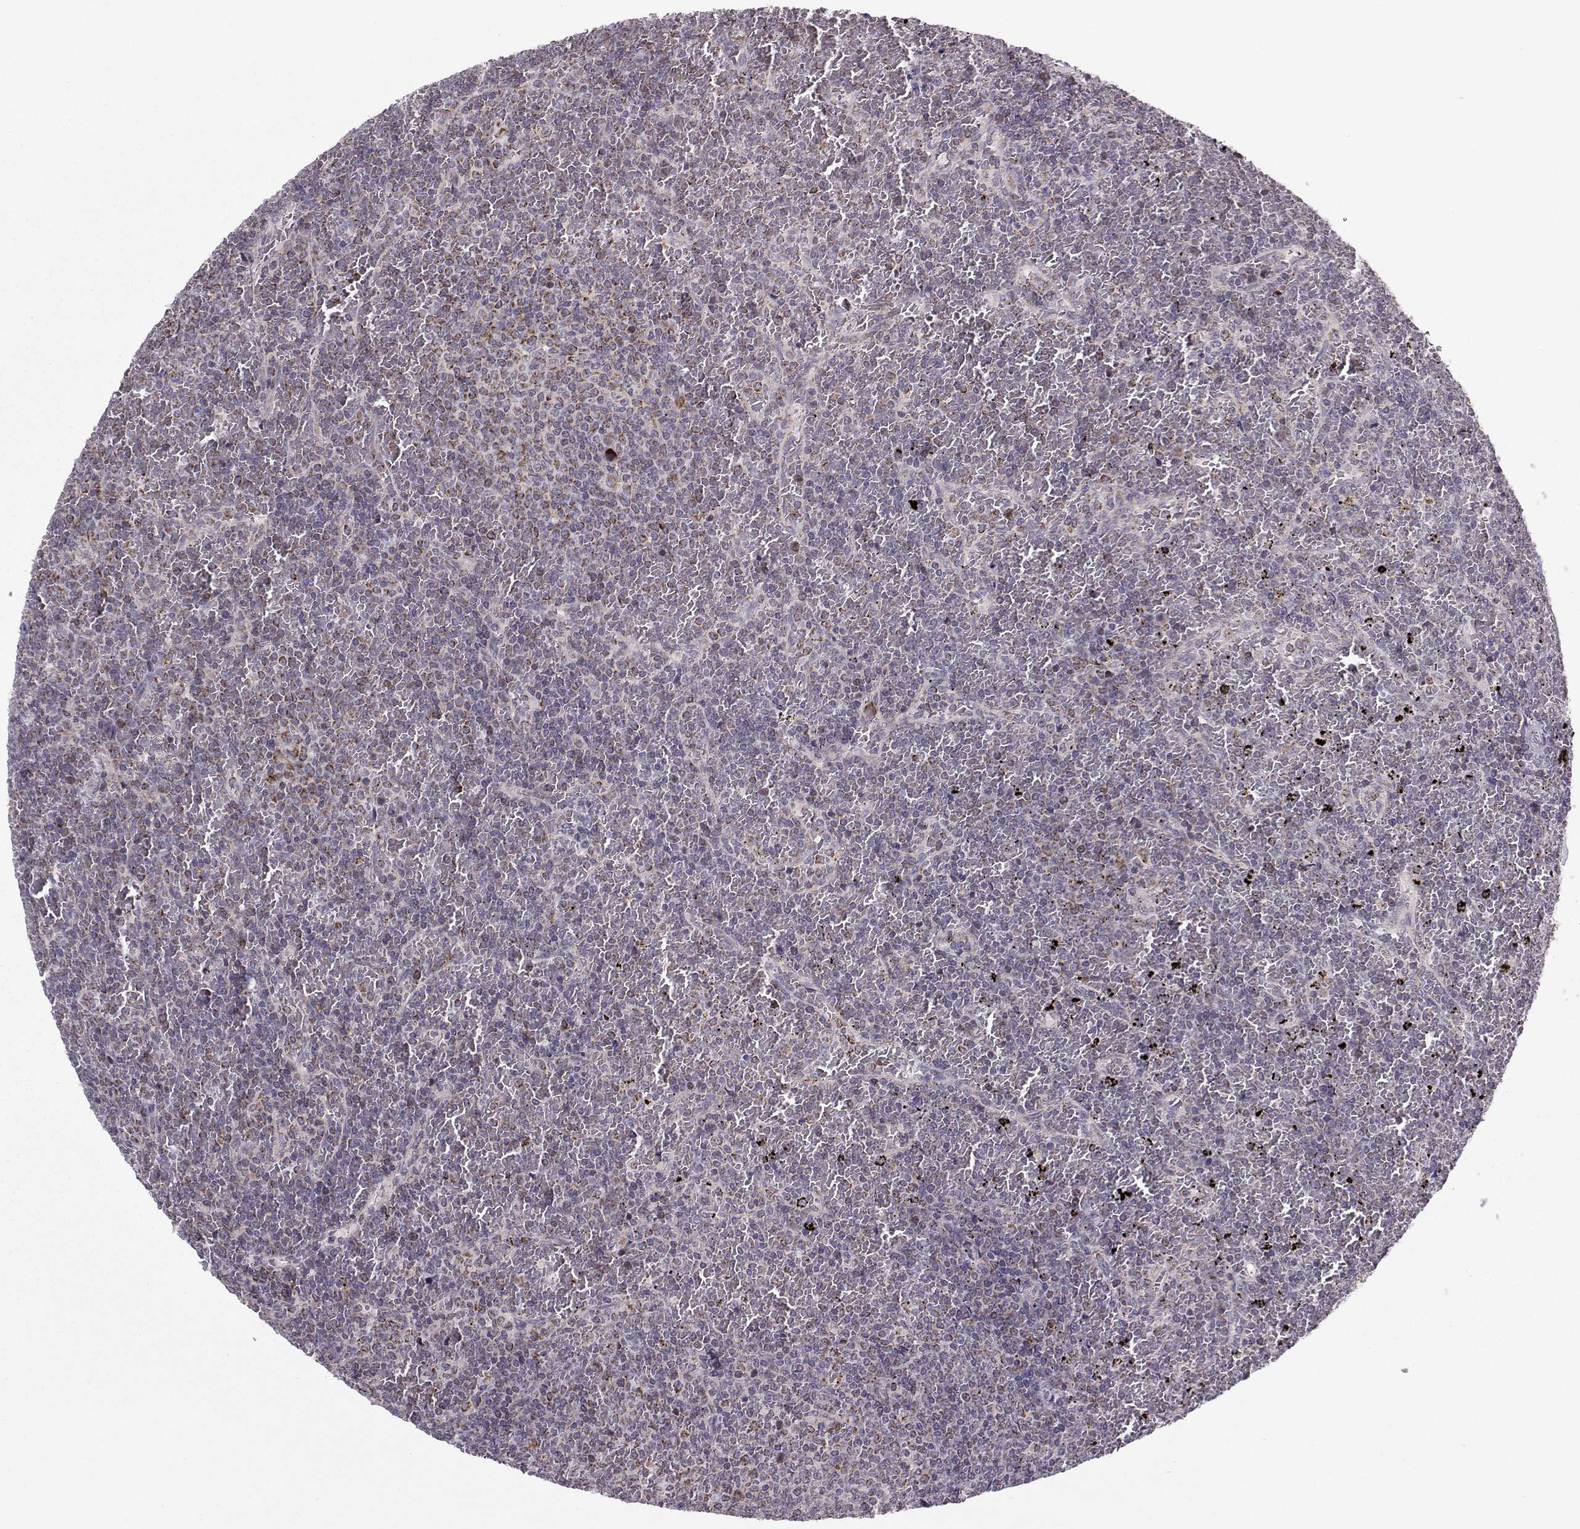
{"staining": {"intensity": "moderate", "quantity": "<25%", "location": "cytoplasmic/membranous"}, "tissue": "lymphoma", "cell_type": "Tumor cells", "image_type": "cancer", "snomed": [{"axis": "morphology", "description": "Malignant lymphoma, non-Hodgkin's type, Low grade"}, {"axis": "topography", "description": "Spleen"}], "caption": "Tumor cells demonstrate low levels of moderate cytoplasmic/membranous expression in approximately <25% of cells in malignant lymphoma, non-Hodgkin's type (low-grade).", "gene": "NECAB3", "patient": {"sex": "female", "age": 77}}